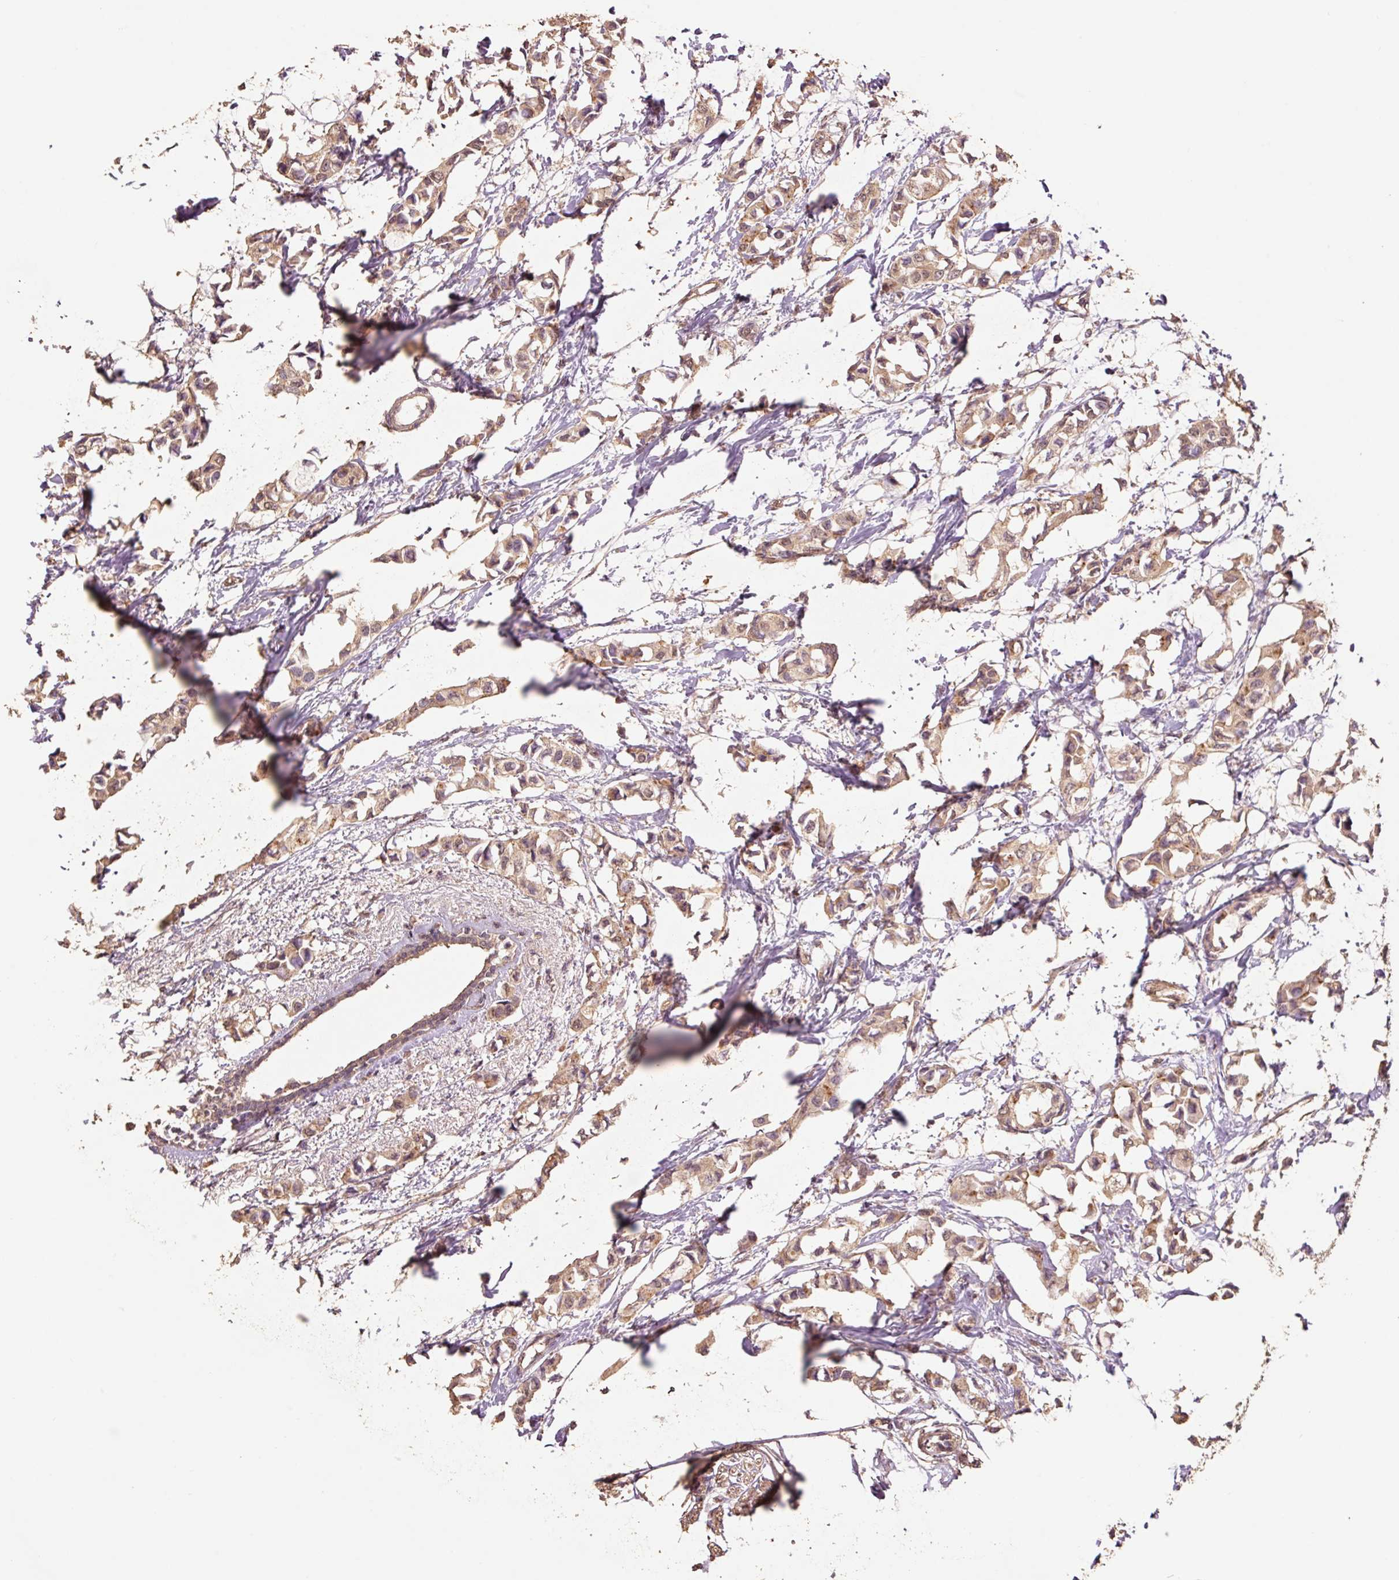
{"staining": {"intensity": "moderate", "quantity": ">75%", "location": "cytoplasmic/membranous,nuclear"}, "tissue": "breast cancer", "cell_type": "Tumor cells", "image_type": "cancer", "snomed": [{"axis": "morphology", "description": "Duct carcinoma"}, {"axis": "topography", "description": "Breast"}], "caption": "Immunohistochemical staining of human breast cancer (intraductal carcinoma) demonstrates medium levels of moderate cytoplasmic/membranous and nuclear protein positivity in about >75% of tumor cells.", "gene": "HERC2", "patient": {"sex": "female", "age": 73}}